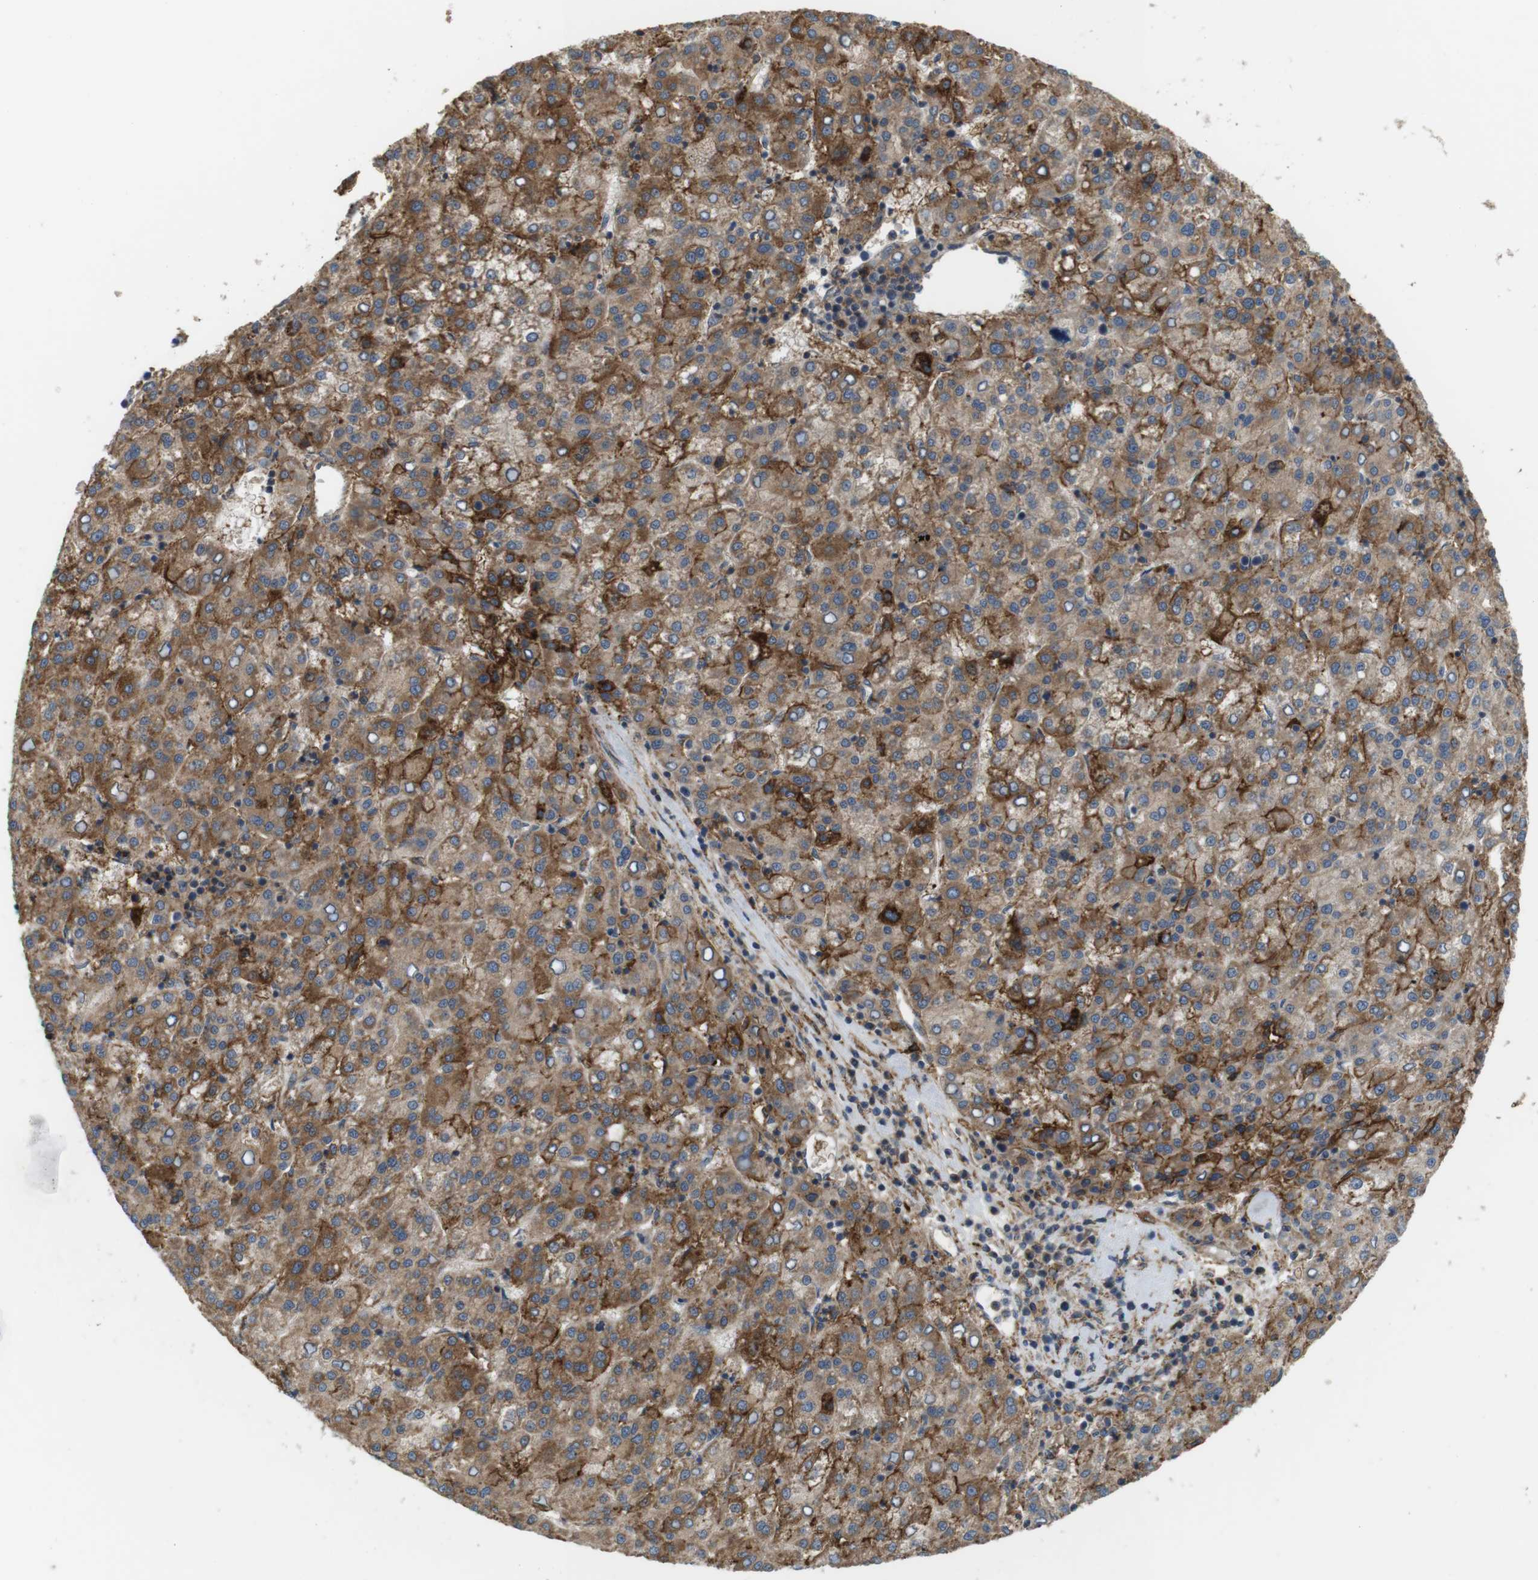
{"staining": {"intensity": "moderate", "quantity": ">75%", "location": "cytoplasmic/membranous"}, "tissue": "liver cancer", "cell_type": "Tumor cells", "image_type": "cancer", "snomed": [{"axis": "morphology", "description": "Carcinoma, Hepatocellular, NOS"}, {"axis": "topography", "description": "Liver"}], "caption": "Immunohistochemical staining of human liver cancer (hepatocellular carcinoma) exhibits medium levels of moderate cytoplasmic/membranous protein staining in approximately >75% of tumor cells.", "gene": "DDAH2", "patient": {"sex": "female", "age": 58}}